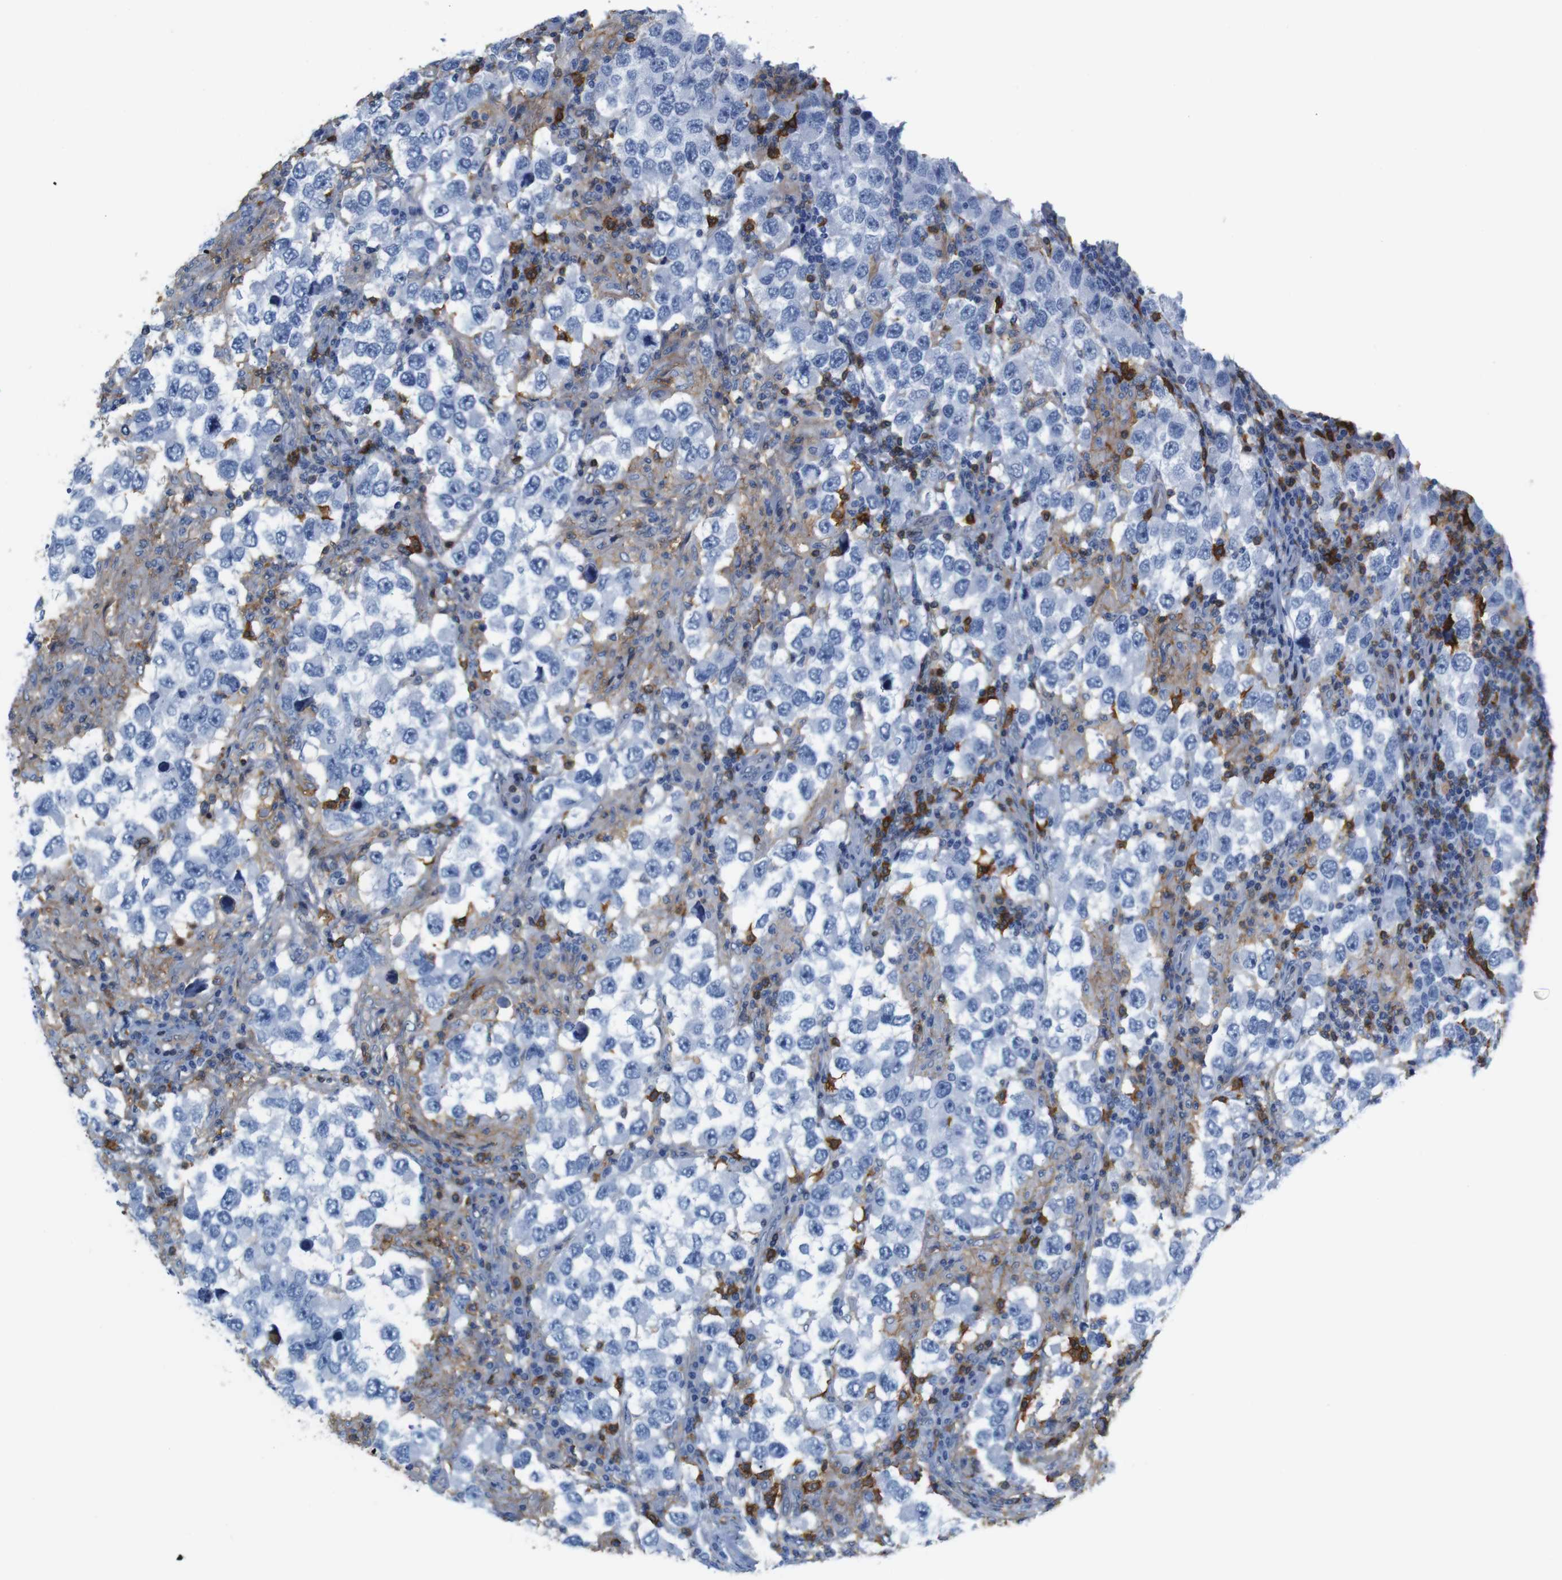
{"staining": {"intensity": "negative", "quantity": "none", "location": "none"}, "tissue": "testis cancer", "cell_type": "Tumor cells", "image_type": "cancer", "snomed": [{"axis": "morphology", "description": "Carcinoma, Embryonal, NOS"}, {"axis": "topography", "description": "Testis"}], "caption": "Immunohistochemistry (IHC) micrograph of testis embryonal carcinoma stained for a protein (brown), which demonstrates no staining in tumor cells.", "gene": "ANXA1", "patient": {"sex": "male", "age": 21}}